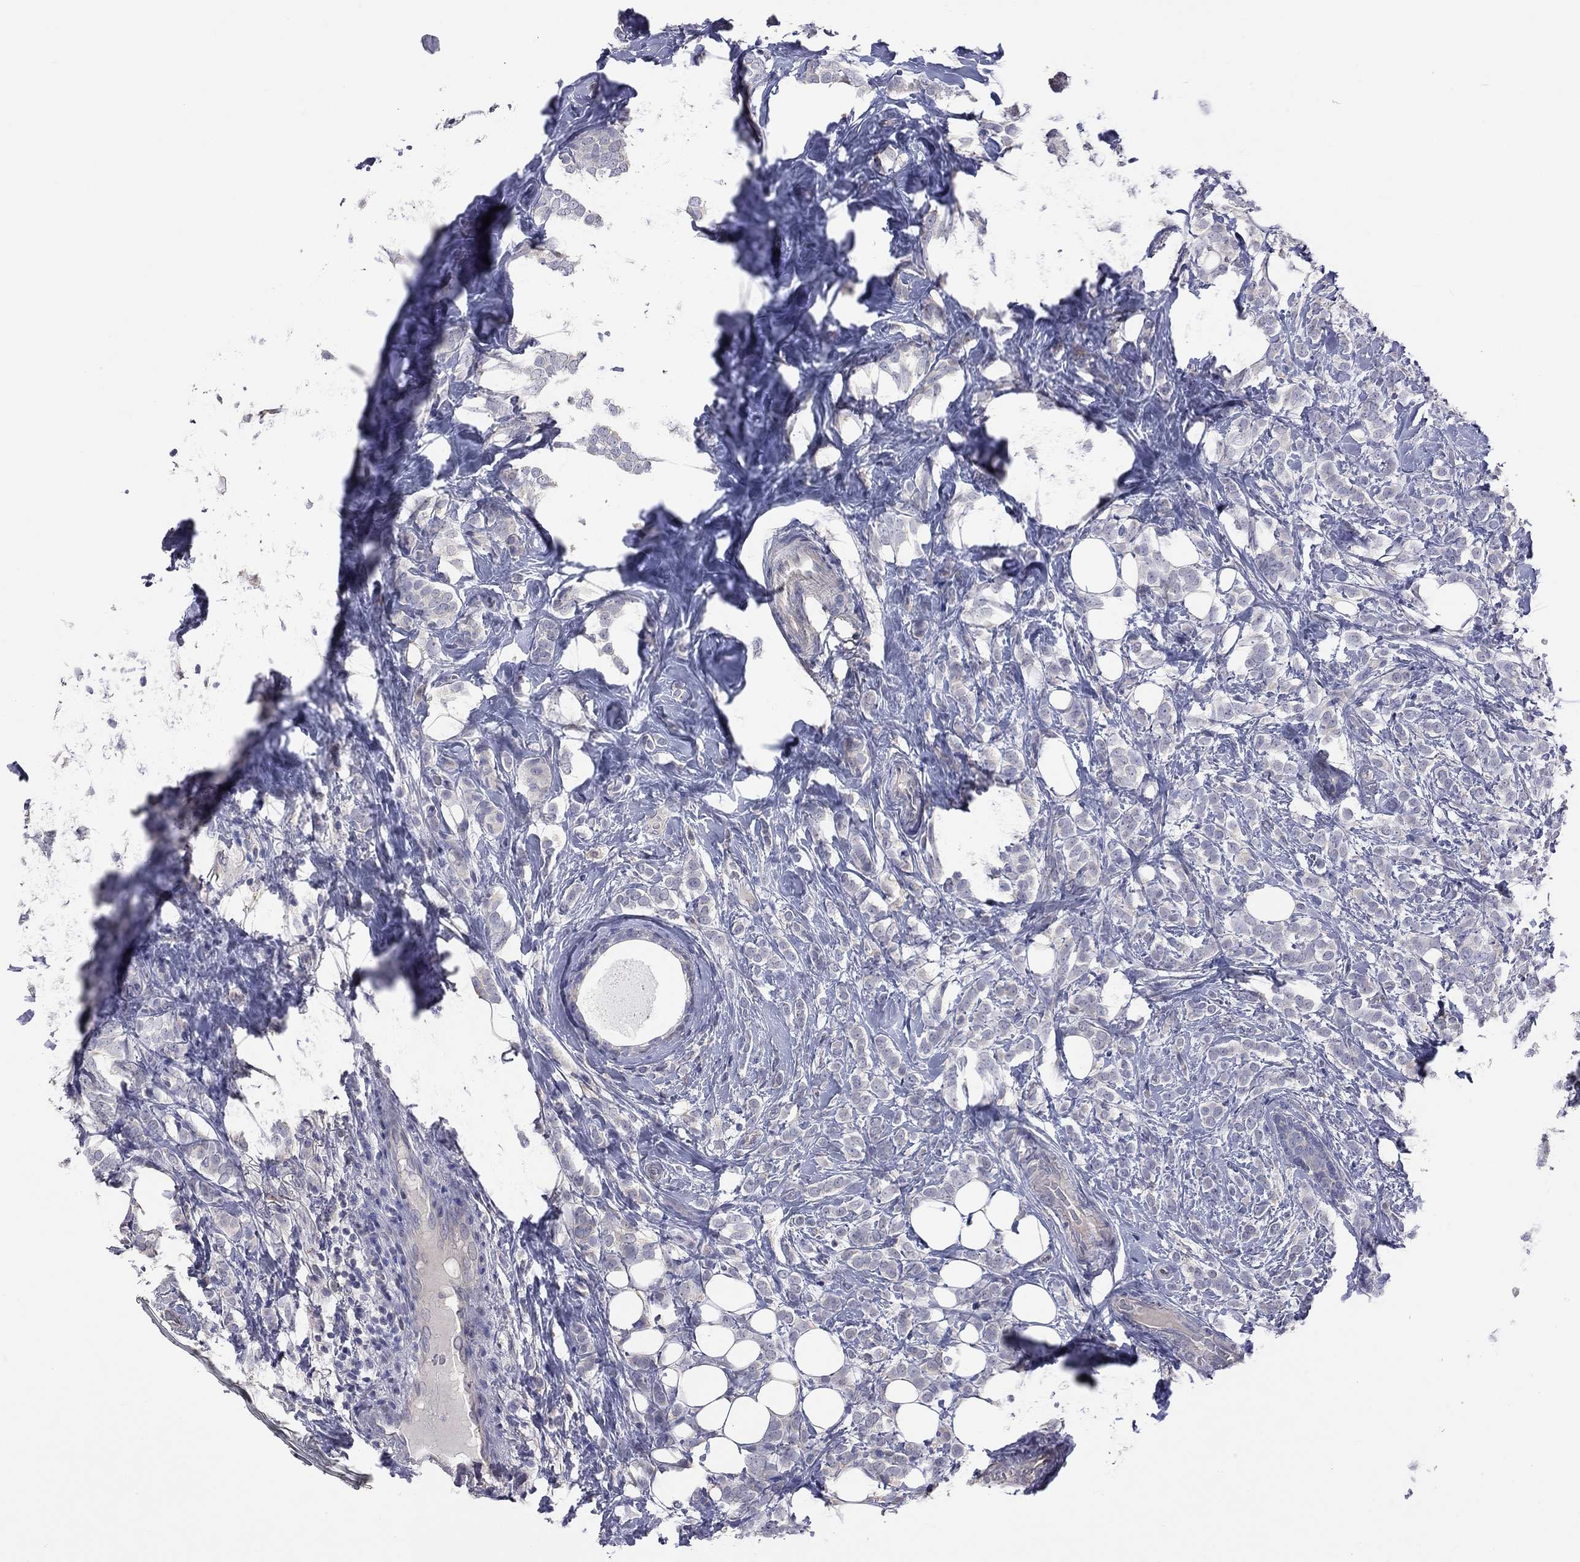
{"staining": {"intensity": "negative", "quantity": "none", "location": "none"}, "tissue": "breast cancer", "cell_type": "Tumor cells", "image_type": "cancer", "snomed": [{"axis": "morphology", "description": "Lobular carcinoma"}, {"axis": "topography", "description": "Breast"}], "caption": "IHC micrograph of neoplastic tissue: breast lobular carcinoma stained with DAB (3,3'-diaminobenzidine) reveals no significant protein positivity in tumor cells. Nuclei are stained in blue.", "gene": "HYLS1", "patient": {"sex": "female", "age": 49}}